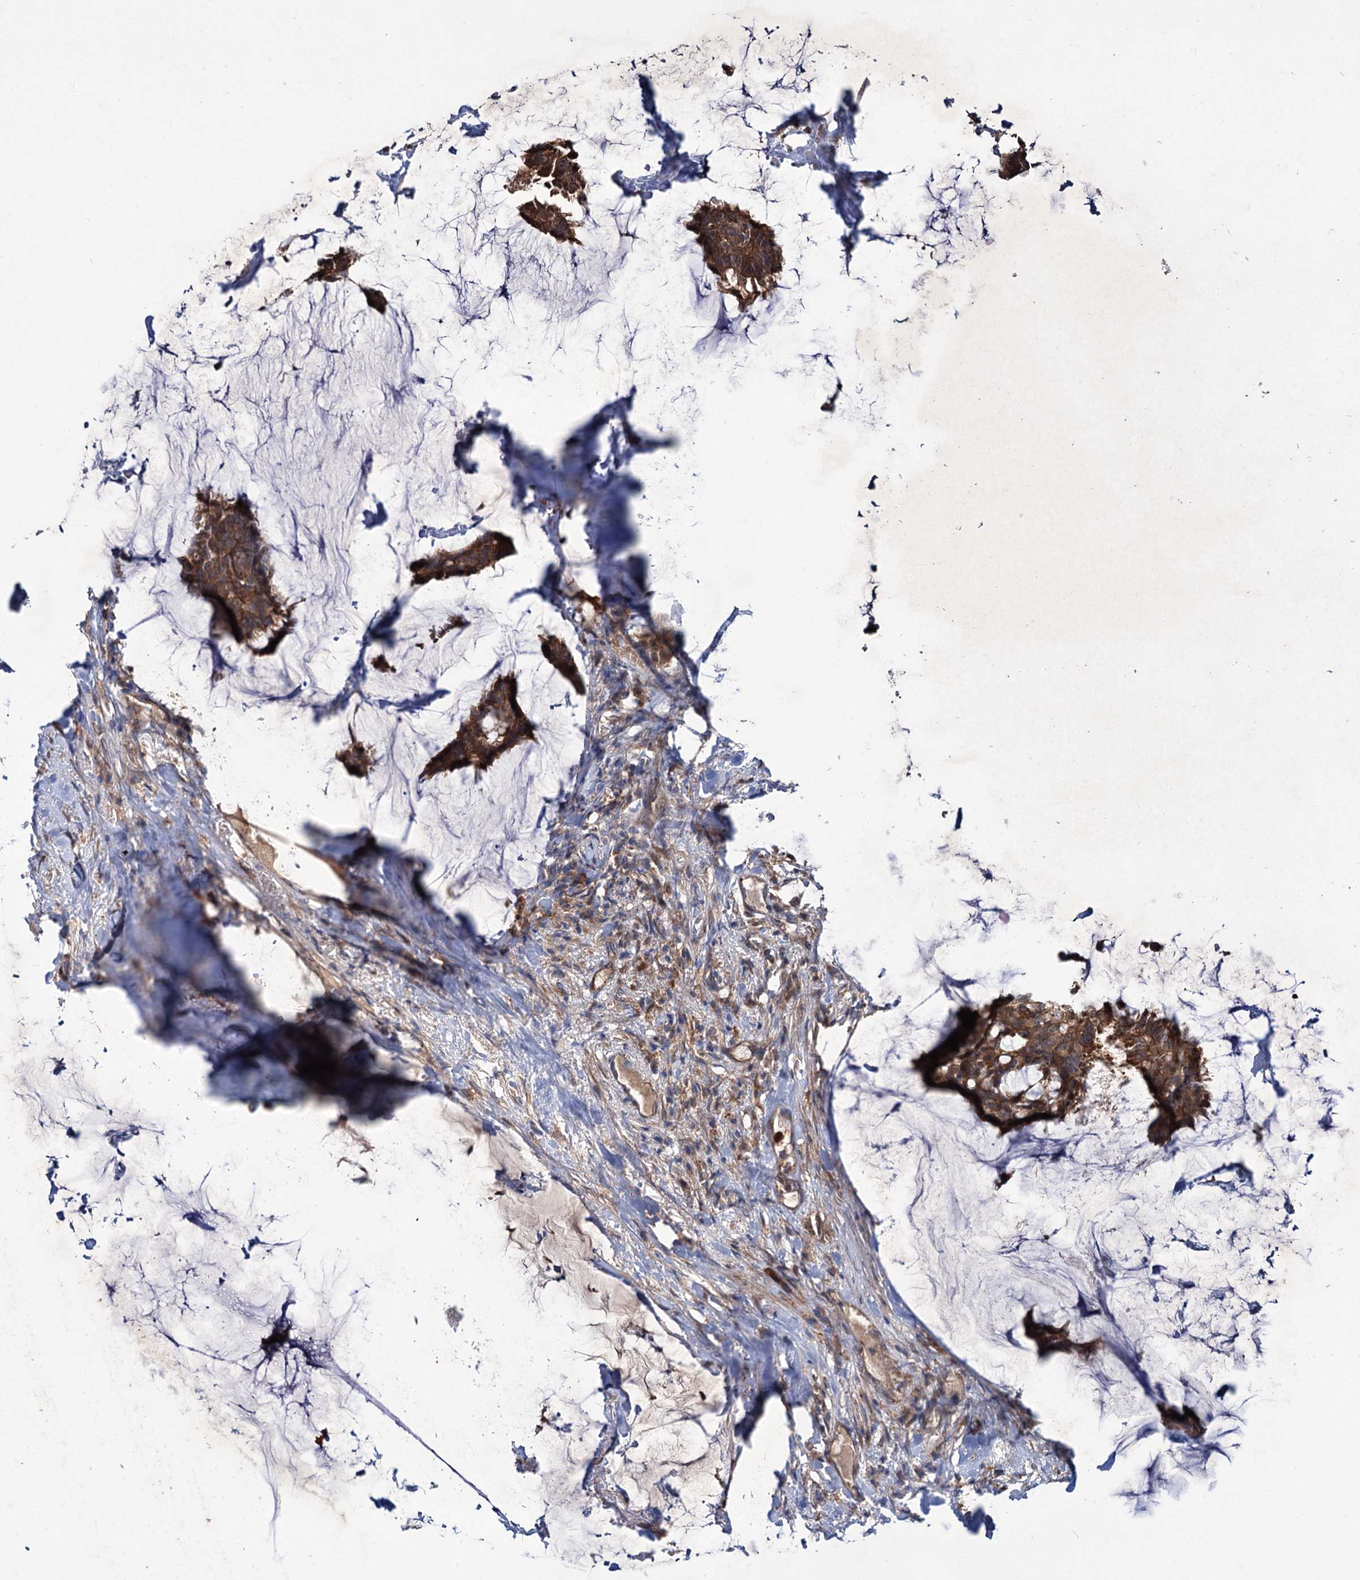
{"staining": {"intensity": "moderate", "quantity": ">75%", "location": "cytoplasmic/membranous"}, "tissue": "breast cancer", "cell_type": "Tumor cells", "image_type": "cancer", "snomed": [{"axis": "morphology", "description": "Duct carcinoma"}, {"axis": "topography", "description": "Breast"}], "caption": "Human invasive ductal carcinoma (breast) stained with a protein marker shows moderate staining in tumor cells.", "gene": "PTPN3", "patient": {"sex": "female", "age": 93}}